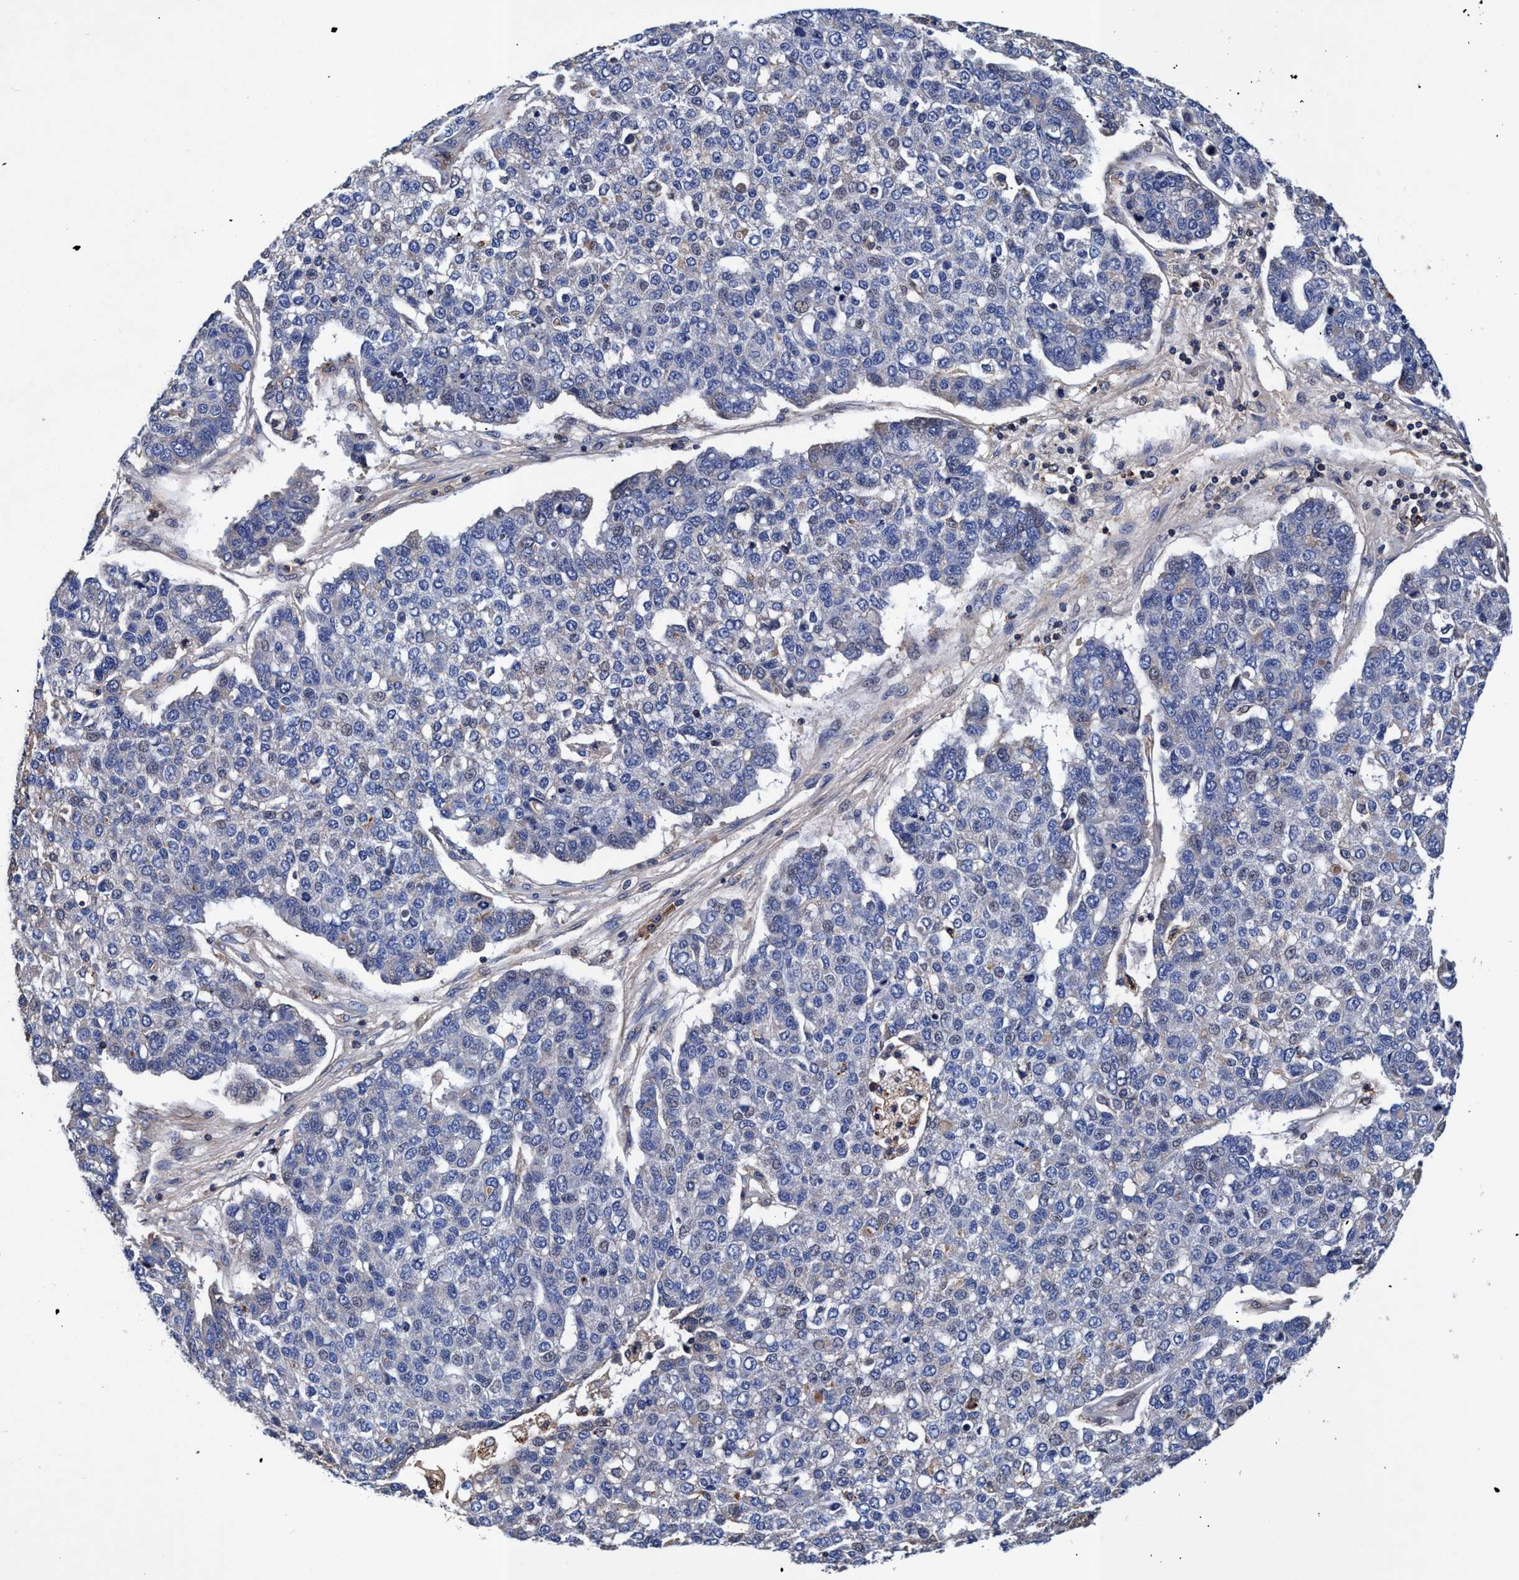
{"staining": {"intensity": "negative", "quantity": "none", "location": "none"}, "tissue": "pancreatic cancer", "cell_type": "Tumor cells", "image_type": "cancer", "snomed": [{"axis": "morphology", "description": "Adenocarcinoma, NOS"}, {"axis": "topography", "description": "Pancreas"}], "caption": "DAB (3,3'-diaminobenzidine) immunohistochemical staining of adenocarcinoma (pancreatic) demonstrates no significant staining in tumor cells. The staining was performed using DAB (3,3'-diaminobenzidine) to visualize the protein expression in brown, while the nuclei were stained in blue with hematoxylin (Magnification: 20x).", "gene": "RNF208", "patient": {"sex": "female", "age": 61}}